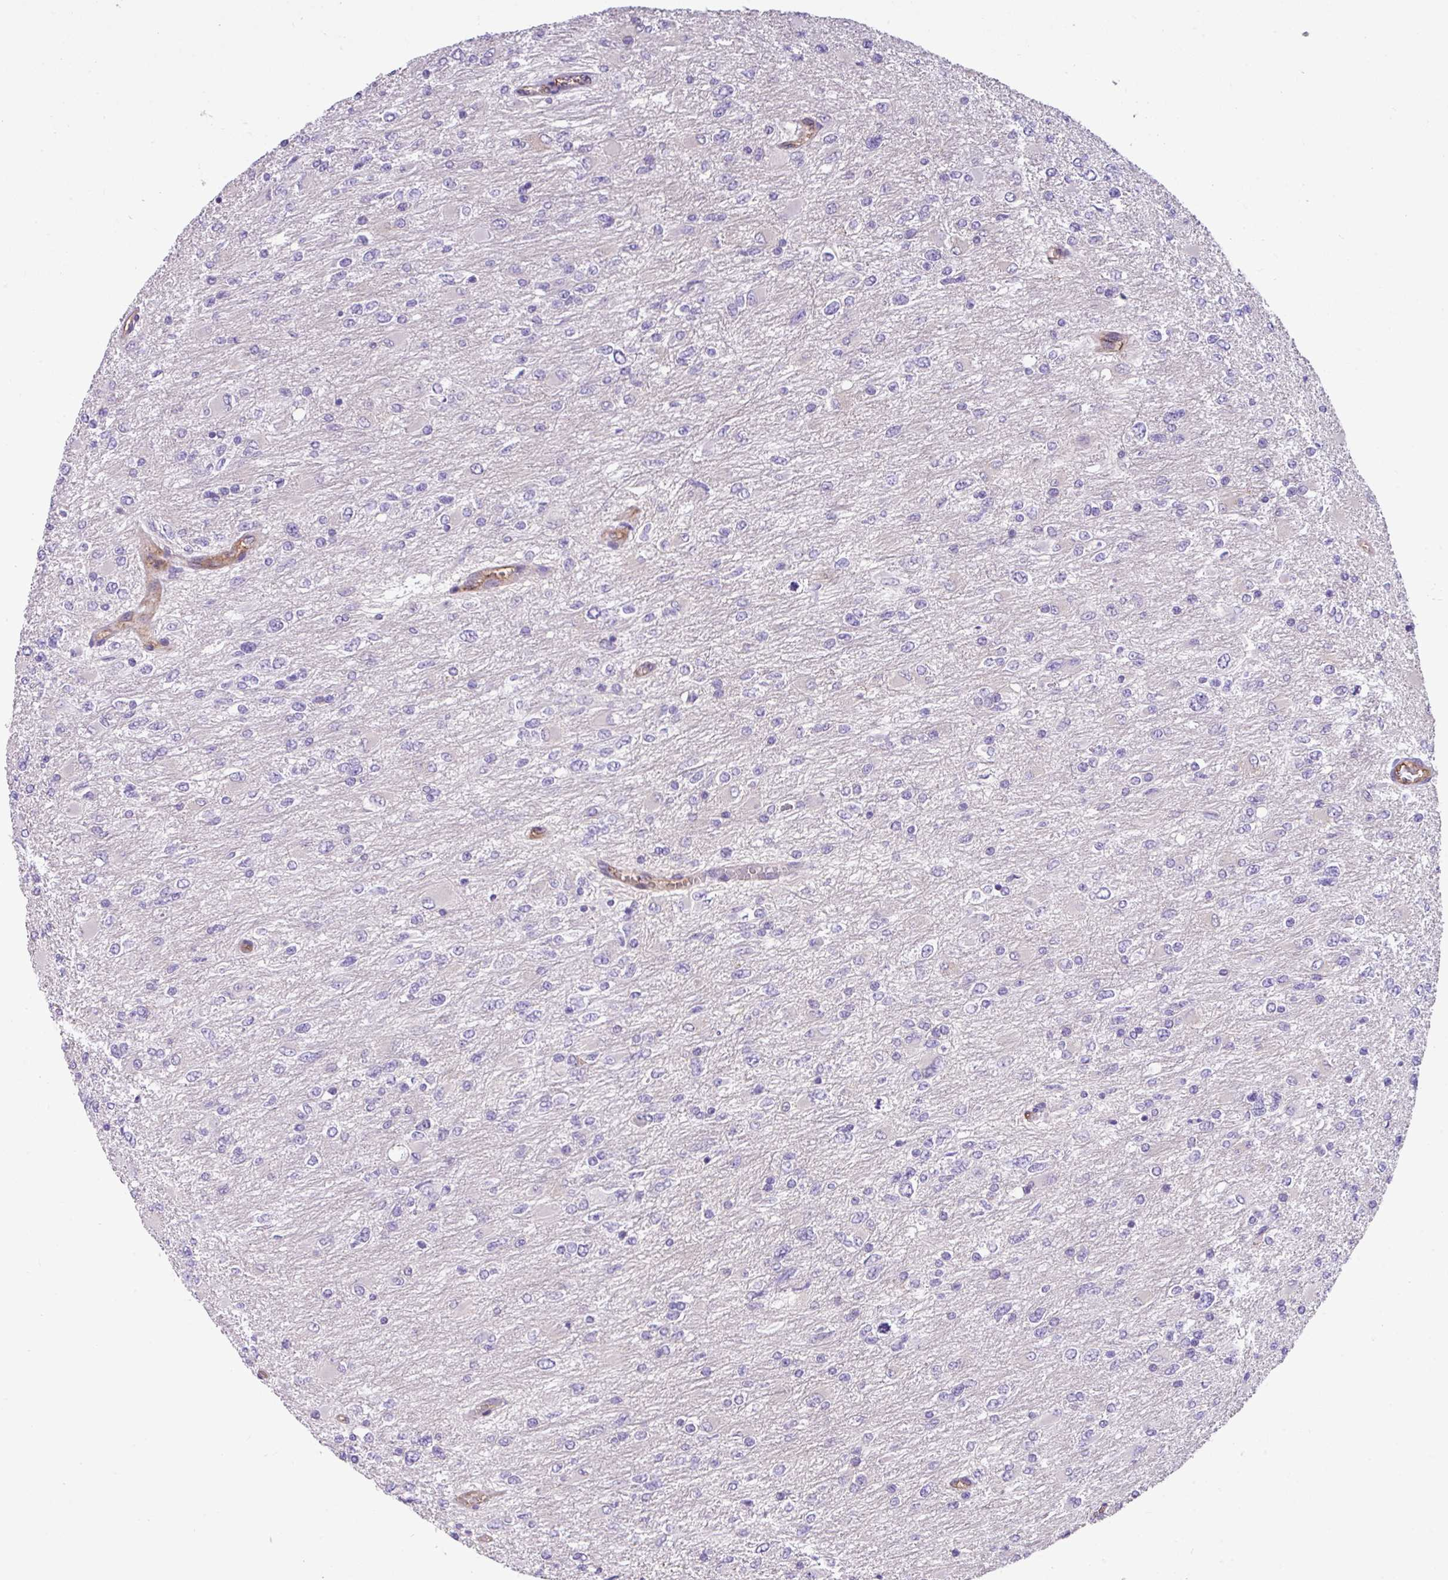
{"staining": {"intensity": "negative", "quantity": "none", "location": "none"}, "tissue": "glioma", "cell_type": "Tumor cells", "image_type": "cancer", "snomed": [{"axis": "morphology", "description": "Glioma, malignant, High grade"}, {"axis": "topography", "description": "Cerebral cortex"}], "caption": "Immunohistochemistry photomicrograph of human malignant glioma (high-grade) stained for a protein (brown), which shows no staining in tumor cells.", "gene": "SLC23A2", "patient": {"sex": "female", "age": 36}}